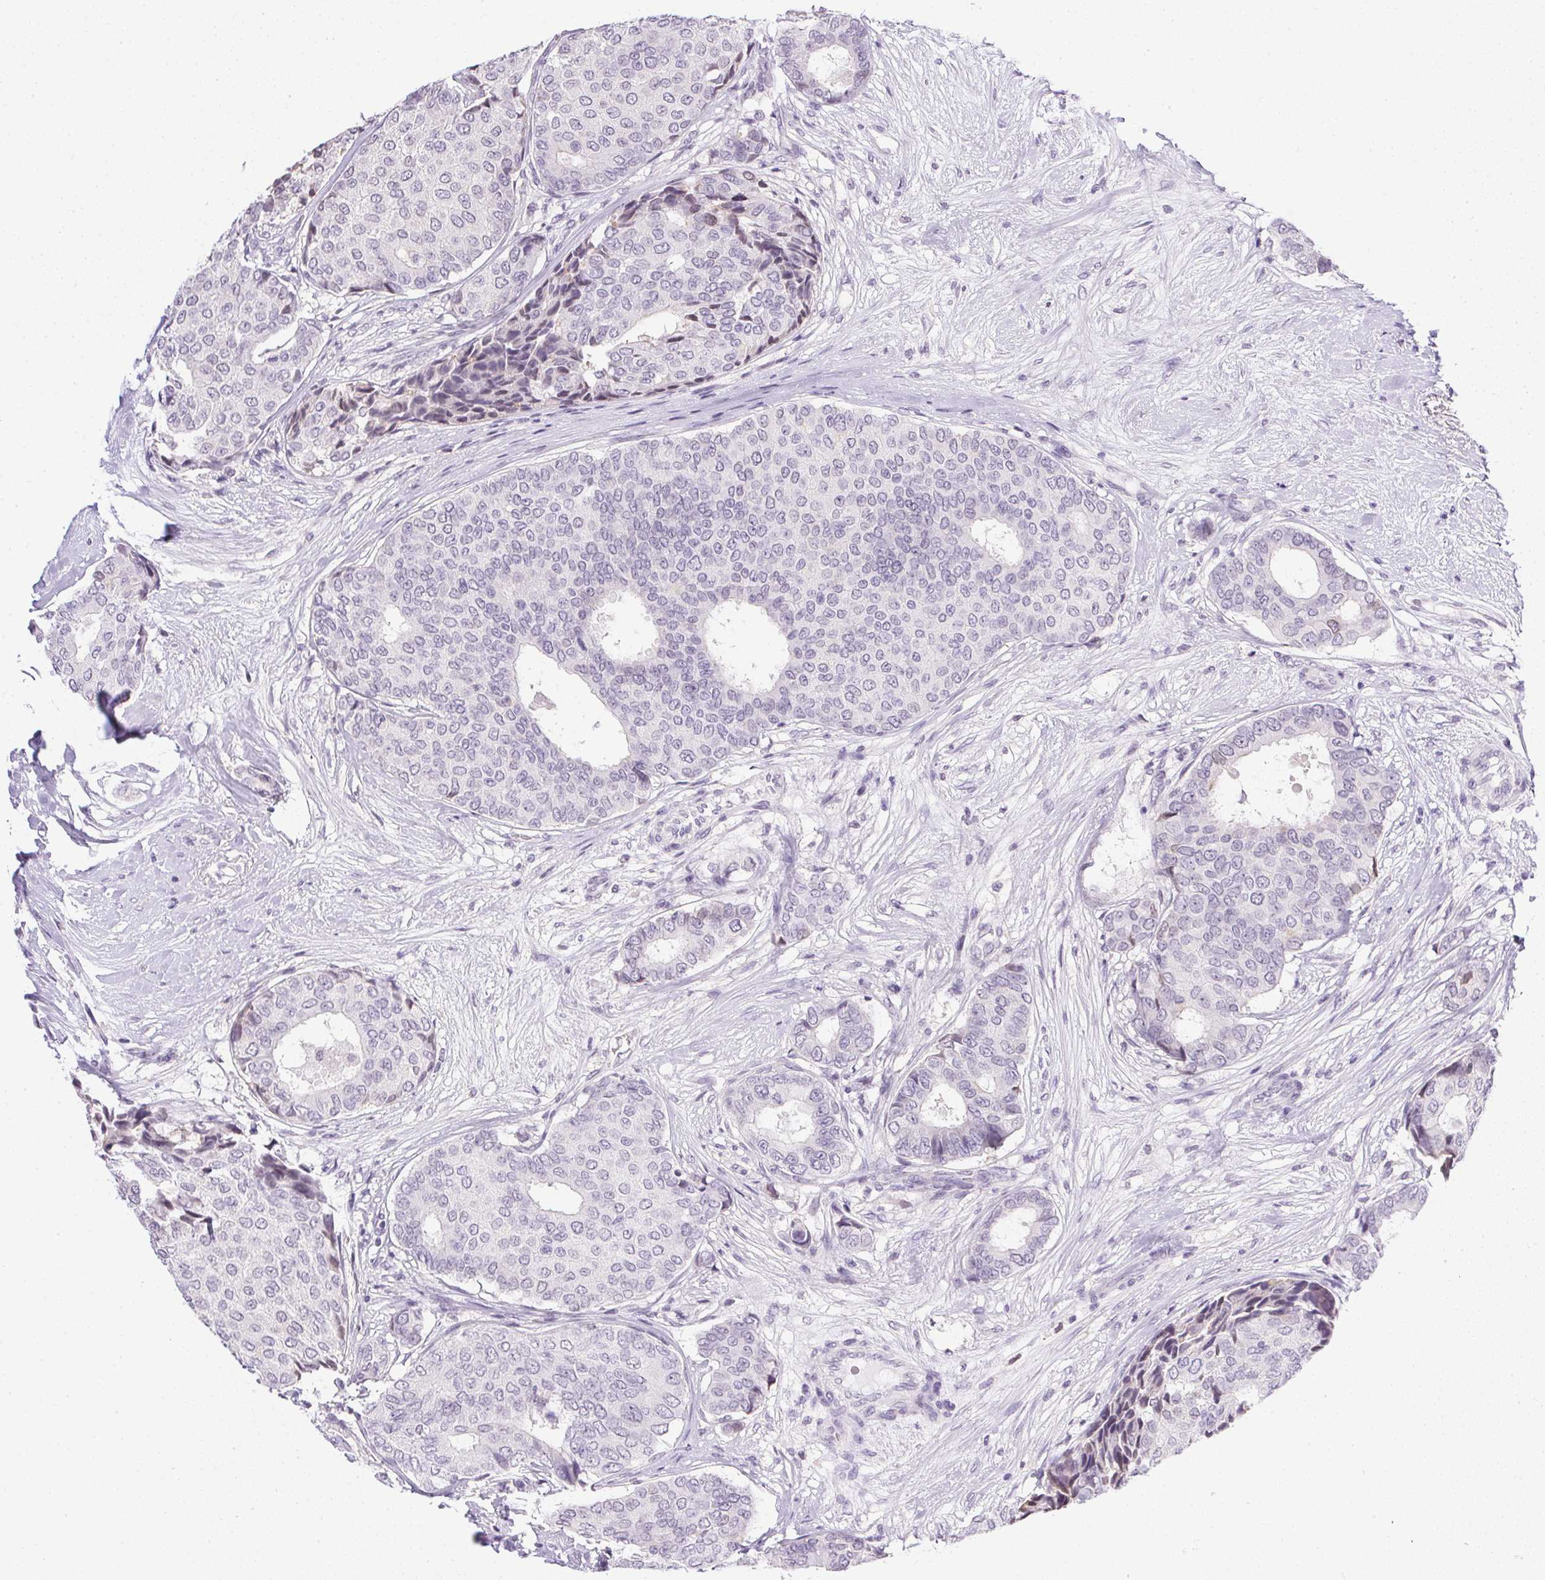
{"staining": {"intensity": "negative", "quantity": "none", "location": "none"}, "tissue": "breast cancer", "cell_type": "Tumor cells", "image_type": "cancer", "snomed": [{"axis": "morphology", "description": "Duct carcinoma"}, {"axis": "topography", "description": "Breast"}], "caption": "Immunohistochemistry (IHC) photomicrograph of human breast invasive ductal carcinoma stained for a protein (brown), which displays no expression in tumor cells.", "gene": "PRL", "patient": {"sex": "female", "age": 75}}